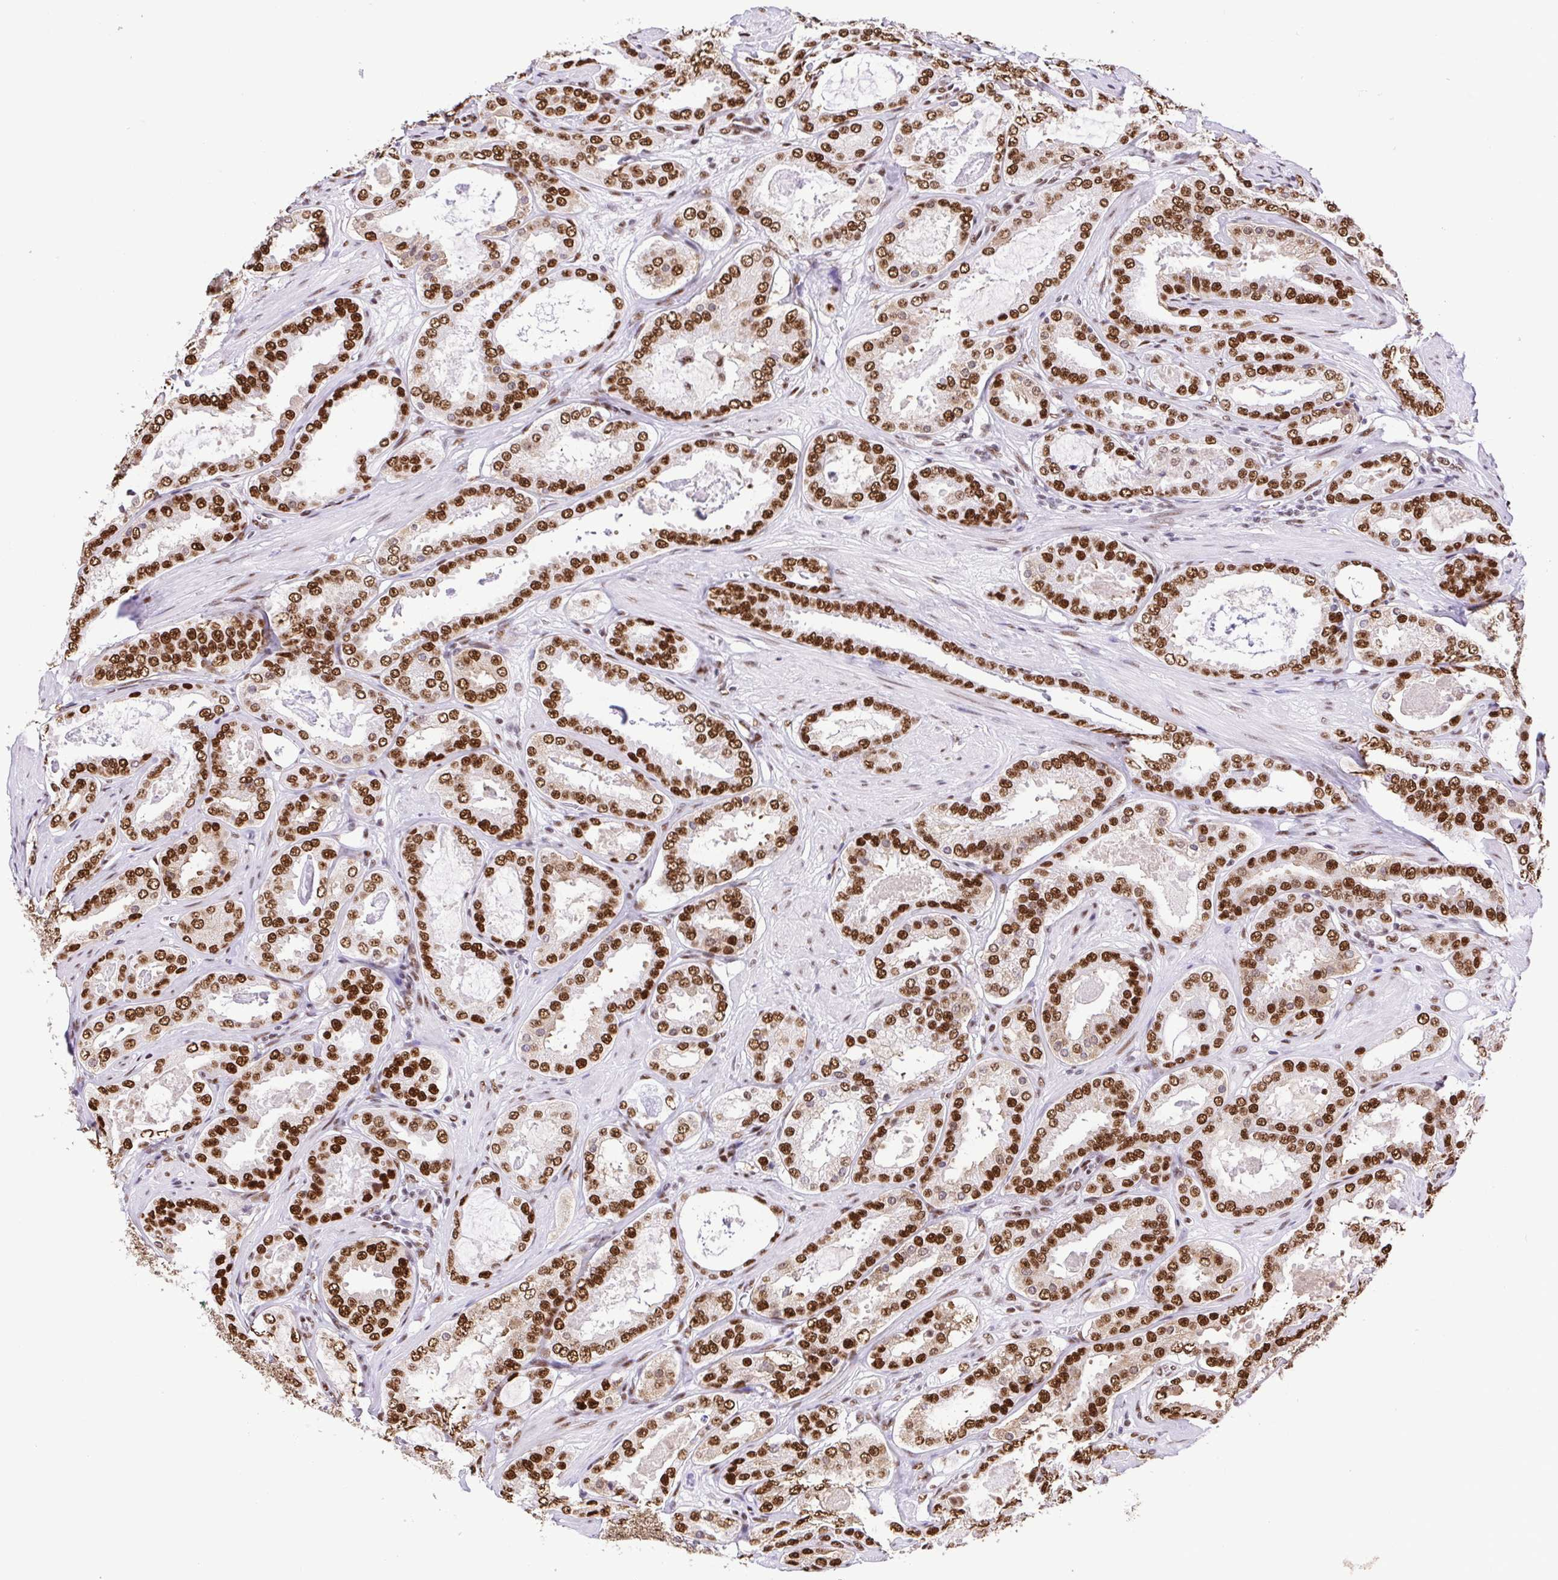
{"staining": {"intensity": "strong", "quantity": ">75%", "location": "nuclear"}, "tissue": "prostate cancer", "cell_type": "Tumor cells", "image_type": "cancer", "snomed": [{"axis": "morphology", "description": "Adenocarcinoma, High grade"}, {"axis": "topography", "description": "Prostate"}], "caption": "IHC image of neoplastic tissue: high-grade adenocarcinoma (prostate) stained using IHC exhibits high levels of strong protein expression localized specifically in the nuclear of tumor cells, appearing as a nuclear brown color.", "gene": "TRIM28", "patient": {"sex": "male", "age": 63}}